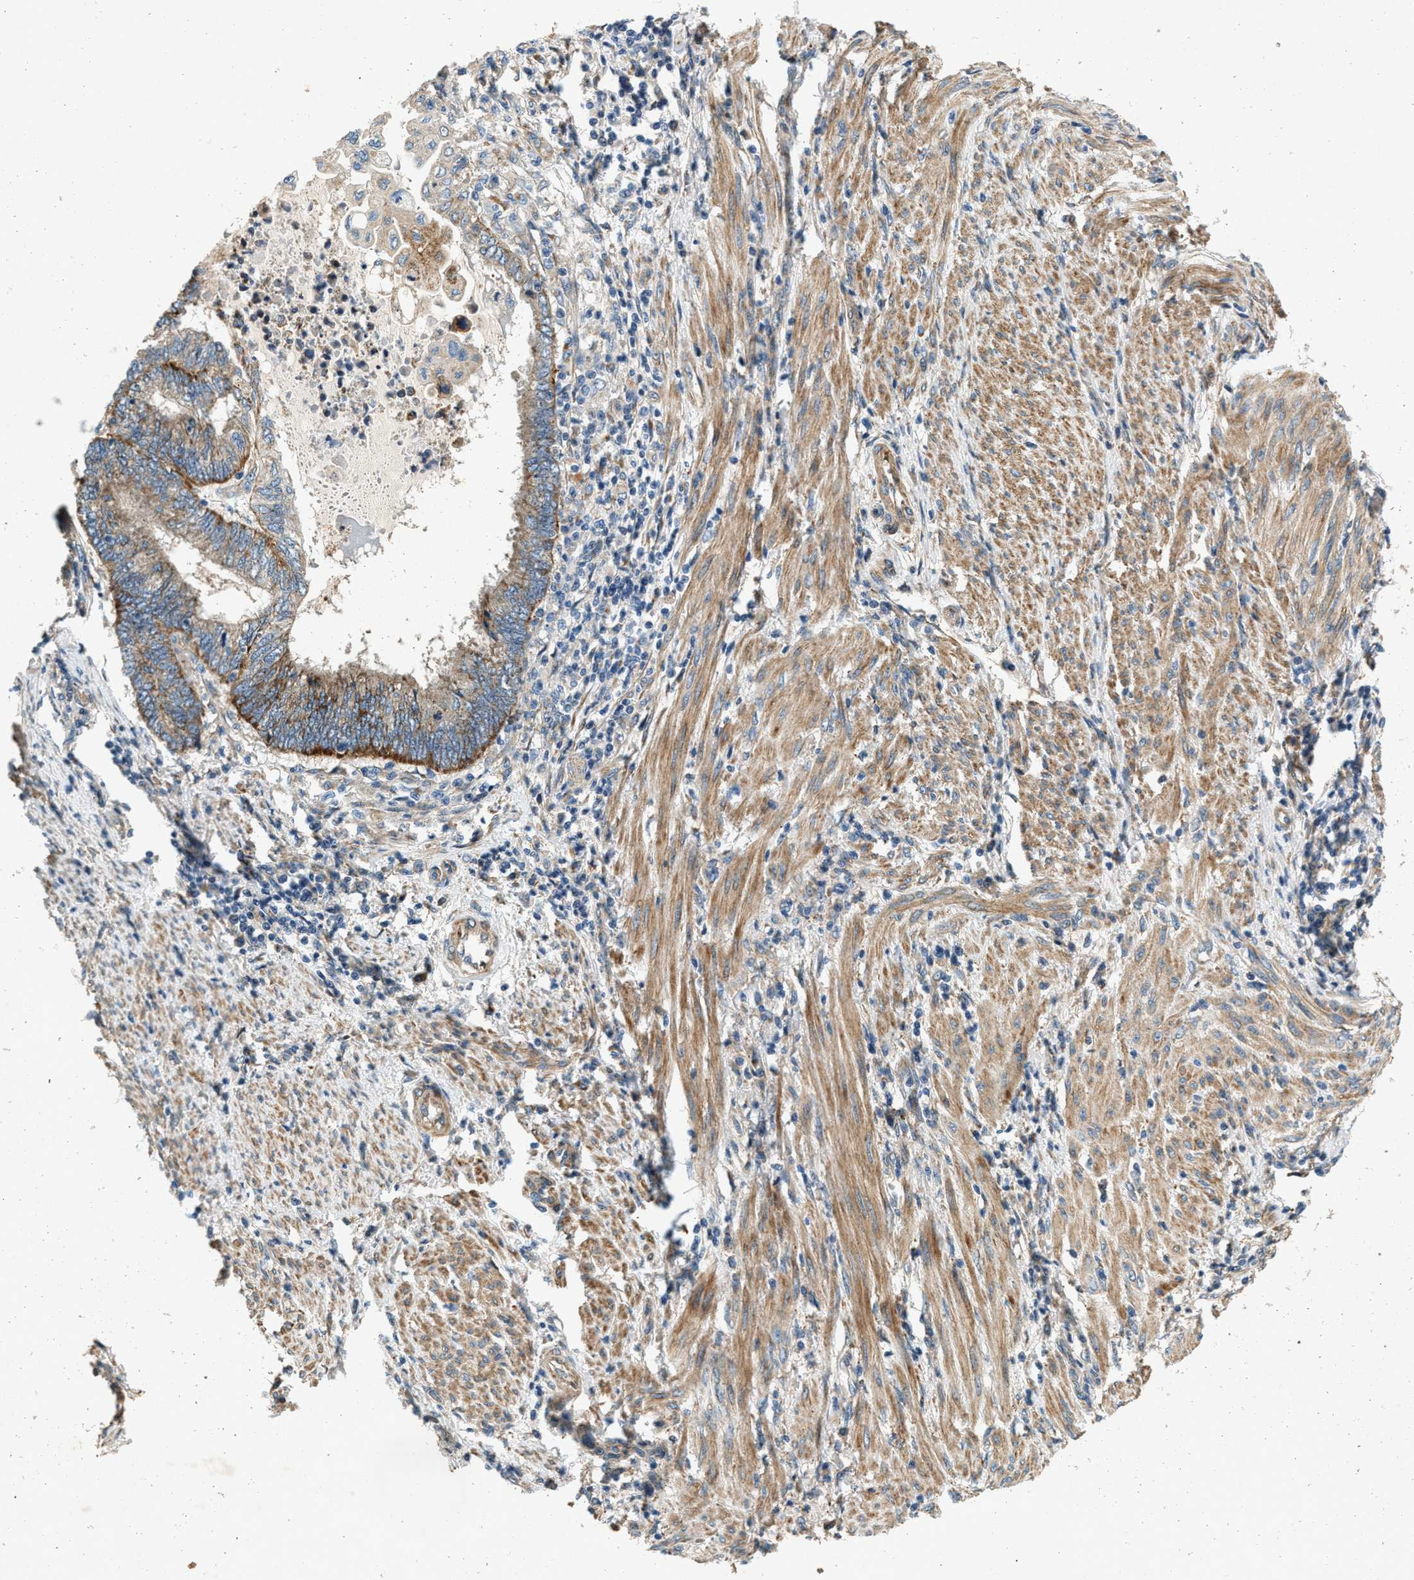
{"staining": {"intensity": "strong", "quantity": ">75%", "location": "cytoplasmic/membranous"}, "tissue": "endometrial cancer", "cell_type": "Tumor cells", "image_type": "cancer", "snomed": [{"axis": "morphology", "description": "Adenocarcinoma, NOS"}, {"axis": "topography", "description": "Uterus"}, {"axis": "topography", "description": "Endometrium"}], "caption": "Approximately >75% of tumor cells in endometrial cancer (adenocarcinoma) show strong cytoplasmic/membranous protein staining as visualized by brown immunohistochemical staining.", "gene": "DUSP10", "patient": {"sex": "female", "age": 70}}